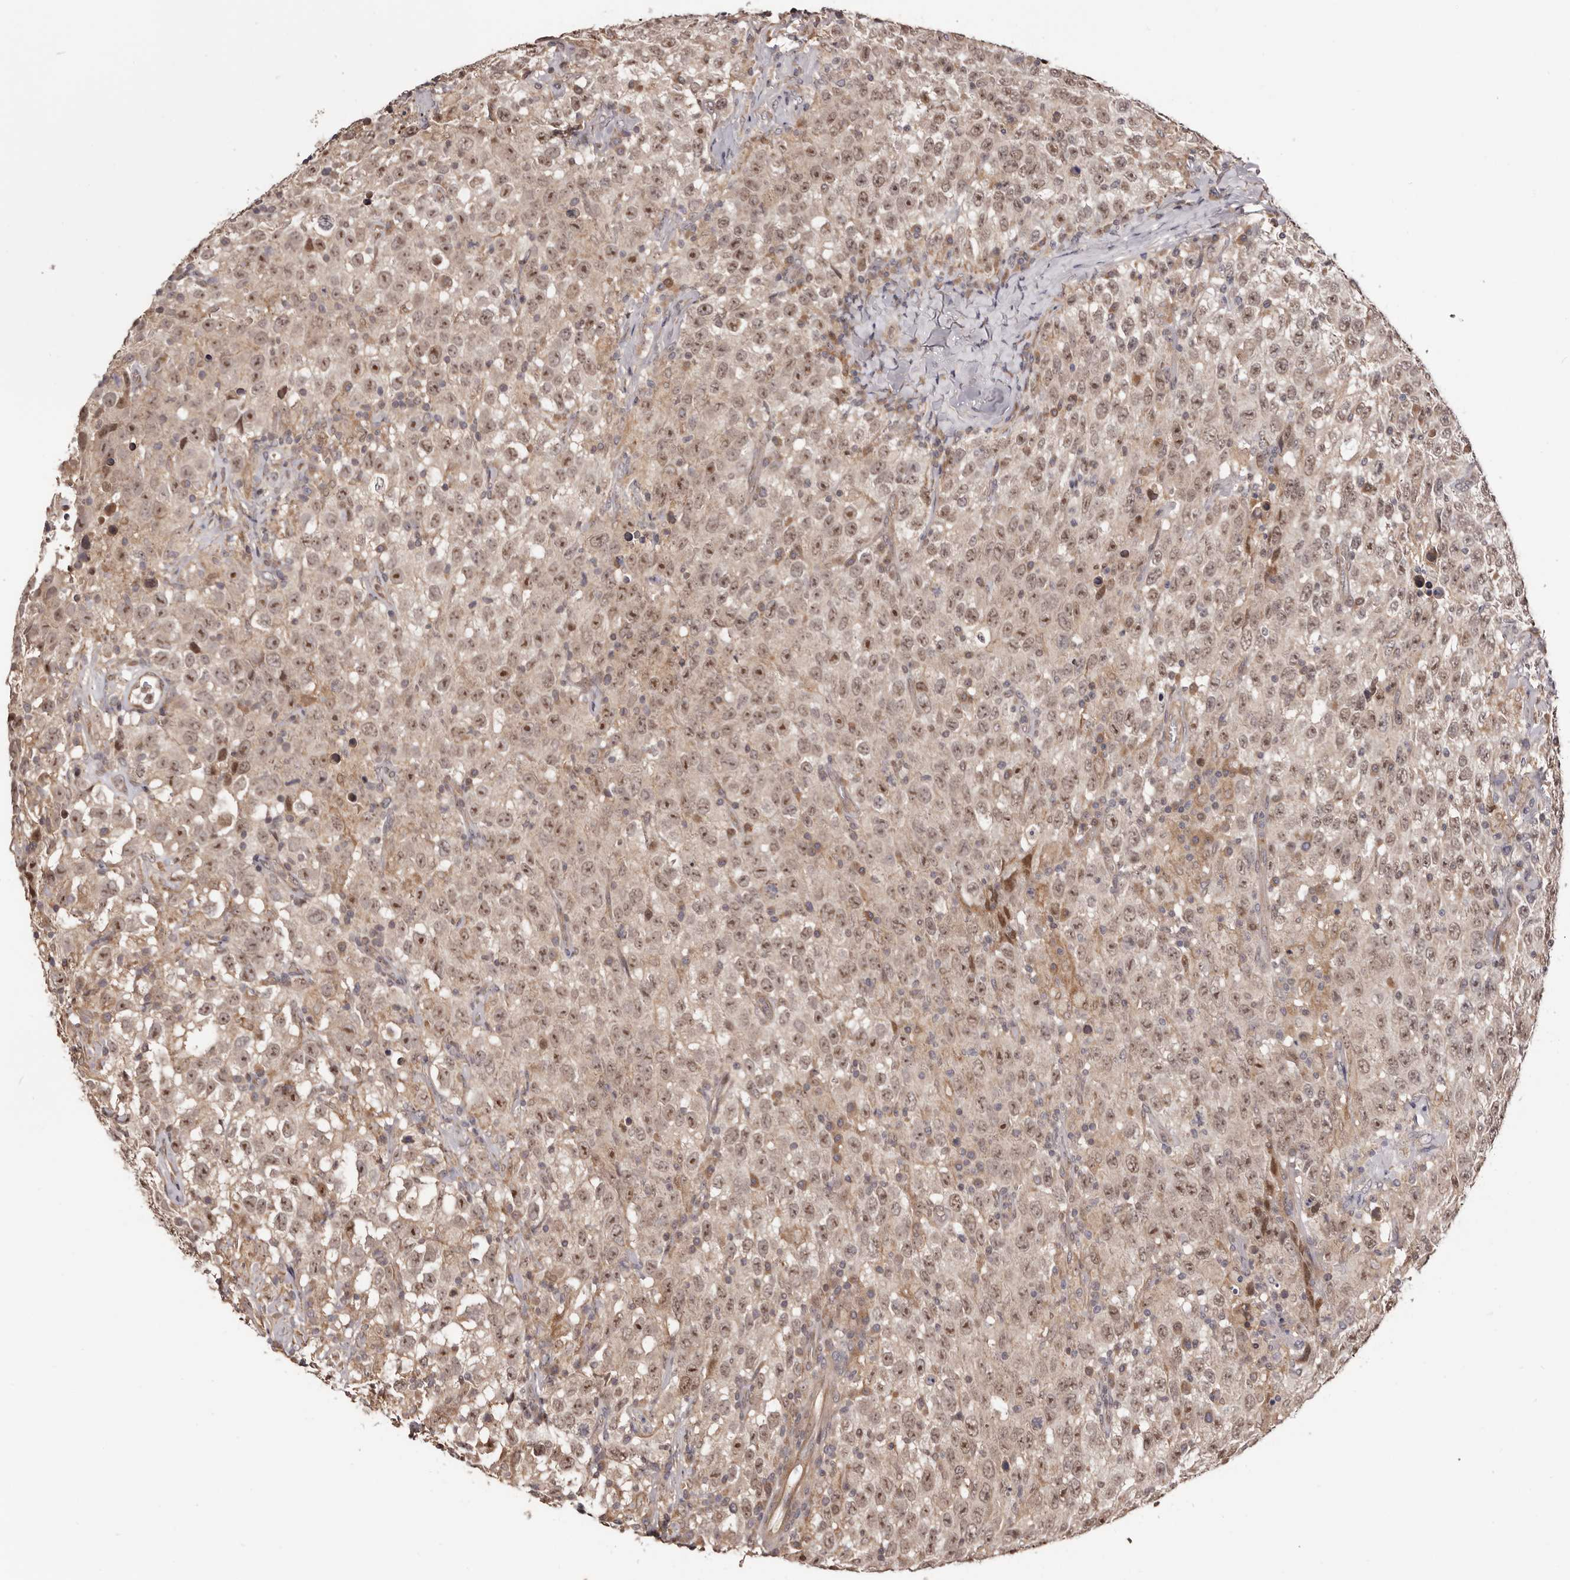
{"staining": {"intensity": "moderate", "quantity": ">75%", "location": "cytoplasmic/membranous,nuclear"}, "tissue": "testis cancer", "cell_type": "Tumor cells", "image_type": "cancer", "snomed": [{"axis": "morphology", "description": "Seminoma, NOS"}, {"axis": "topography", "description": "Testis"}], "caption": "Protein expression analysis of human seminoma (testis) reveals moderate cytoplasmic/membranous and nuclear positivity in approximately >75% of tumor cells.", "gene": "NOL12", "patient": {"sex": "male", "age": 41}}